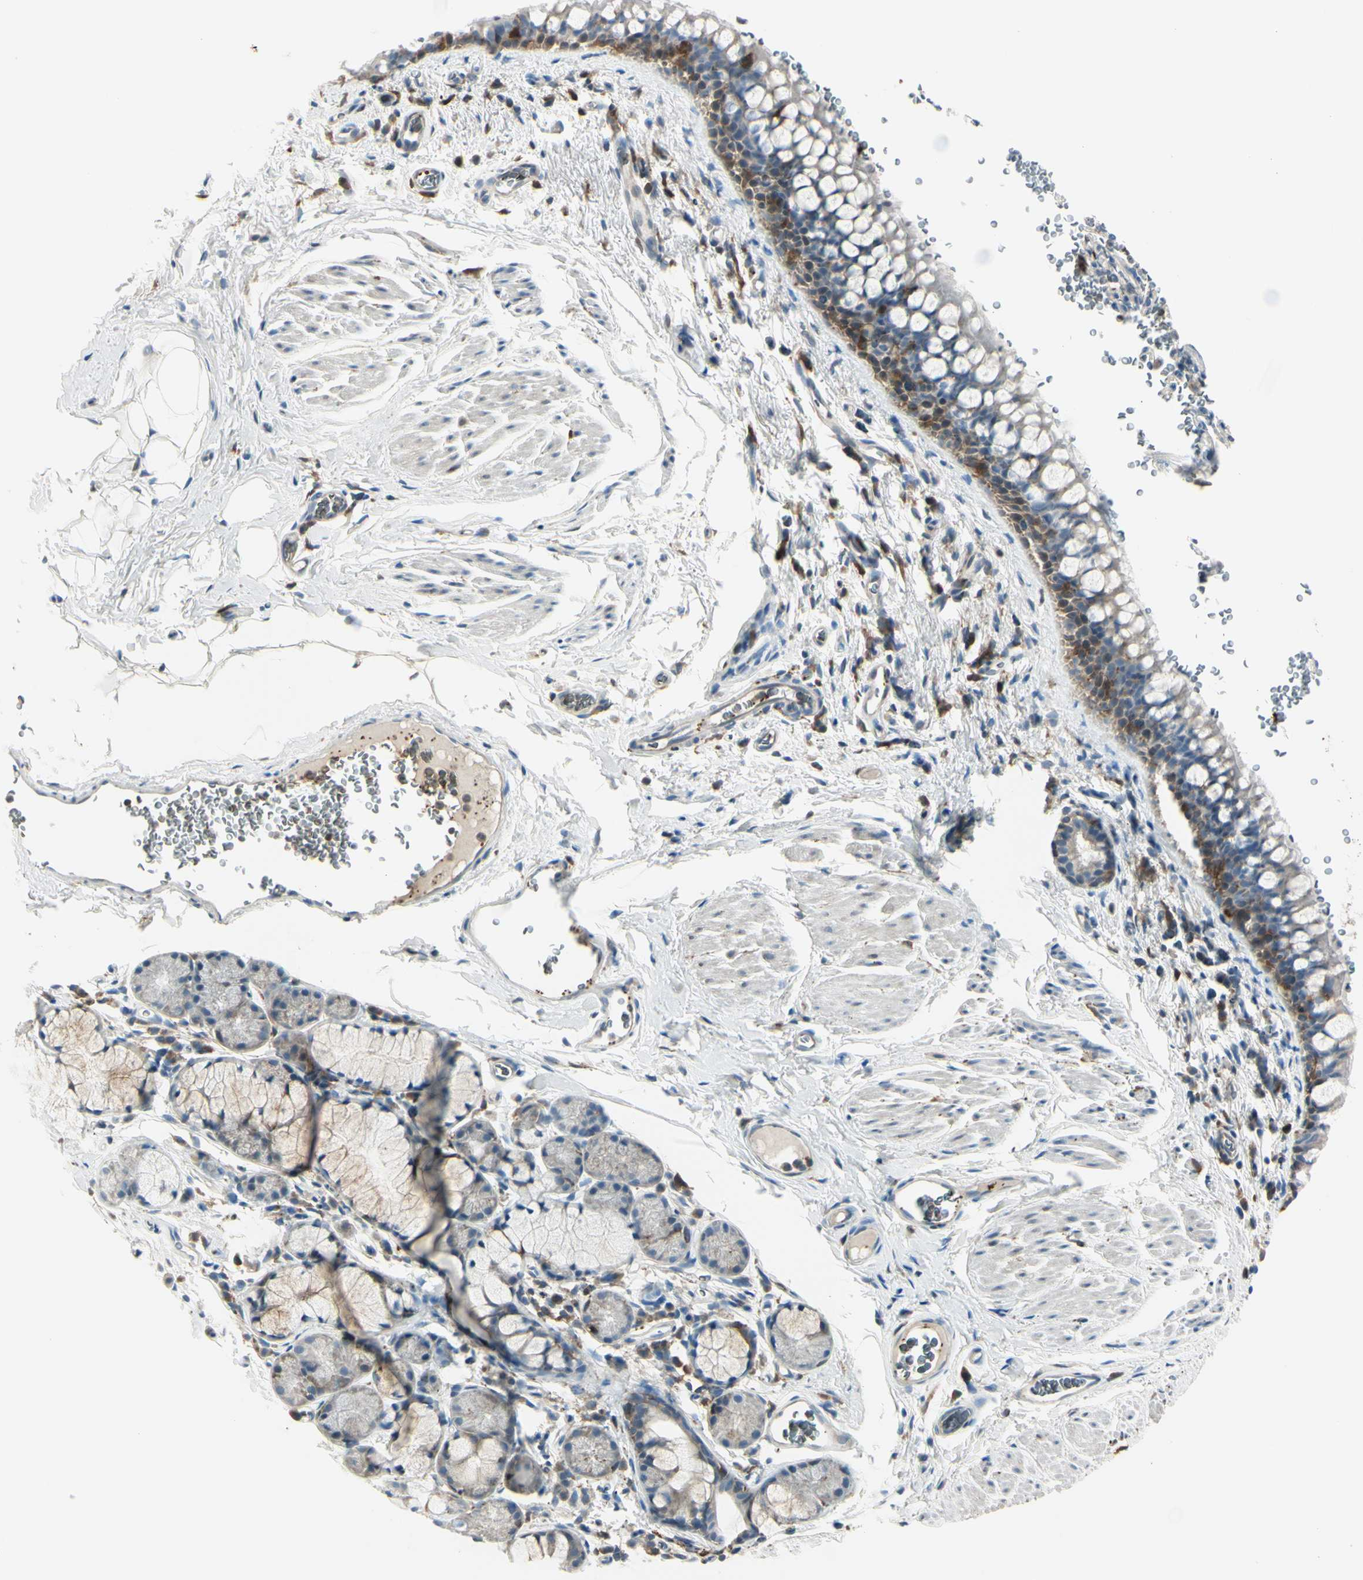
{"staining": {"intensity": "moderate", "quantity": "25%-75%", "location": "cytoplasmic/membranous"}, "tissue": "bronchus", "cell_type": "Respiratory epithelial cells", "image_type": "normal", "snomed": [{"axis": "morphology", "description": "Normal tissue, NOS"}, {"axis": "morphology", "description": "Malignant melanoma, Metastatic site"}, {"axis": "topography", "description": "Bronchus"}, {"axis": "topography", "description": "Lung"}], "caption": "Human bronchus stained for a protein (brown) demonstrates moderate cytoplasmic/membranous positive positivity in about 25%-75% of respiratory epithelial cells.", "gene": "CYRIB", "patient": {"sex": "male", "age": 64}}